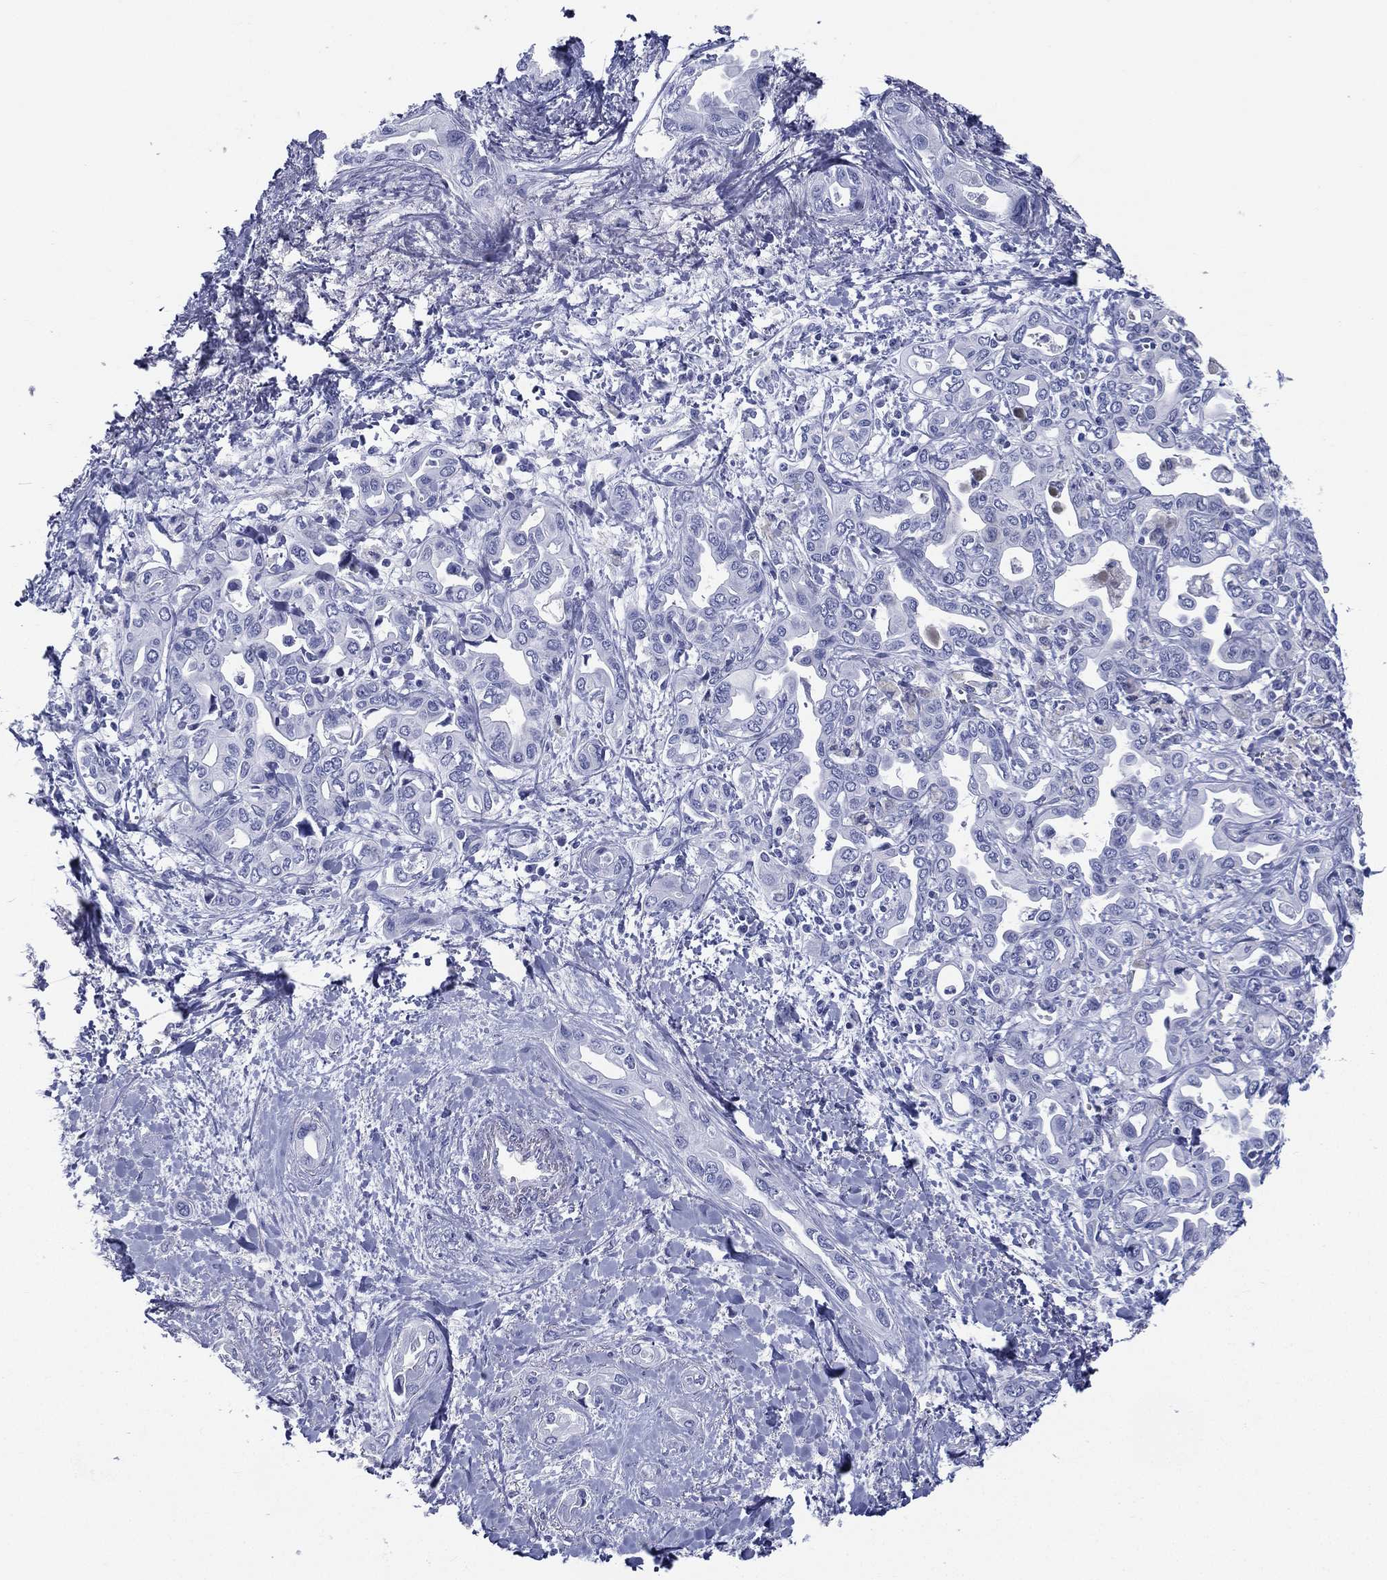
{"staining": {"intensity": "negative", "quantity": "none", "location": "none"}, "tissue": "liver cancer", "cell_type": "Tumor cells", "image_type": "cancer", "snomed": [{"axis": "morphology", "description": "Cholangiocarcinoma"}, {"axis": "topography", "description": "Liver"}], "caption": "Cholangiocarcinoma (liver) was stained to show a protein in brown. There is no significant positivity in tumor cells.", "gene": "RSPH4A", "patient": {"sex": "female", "age": 64}}